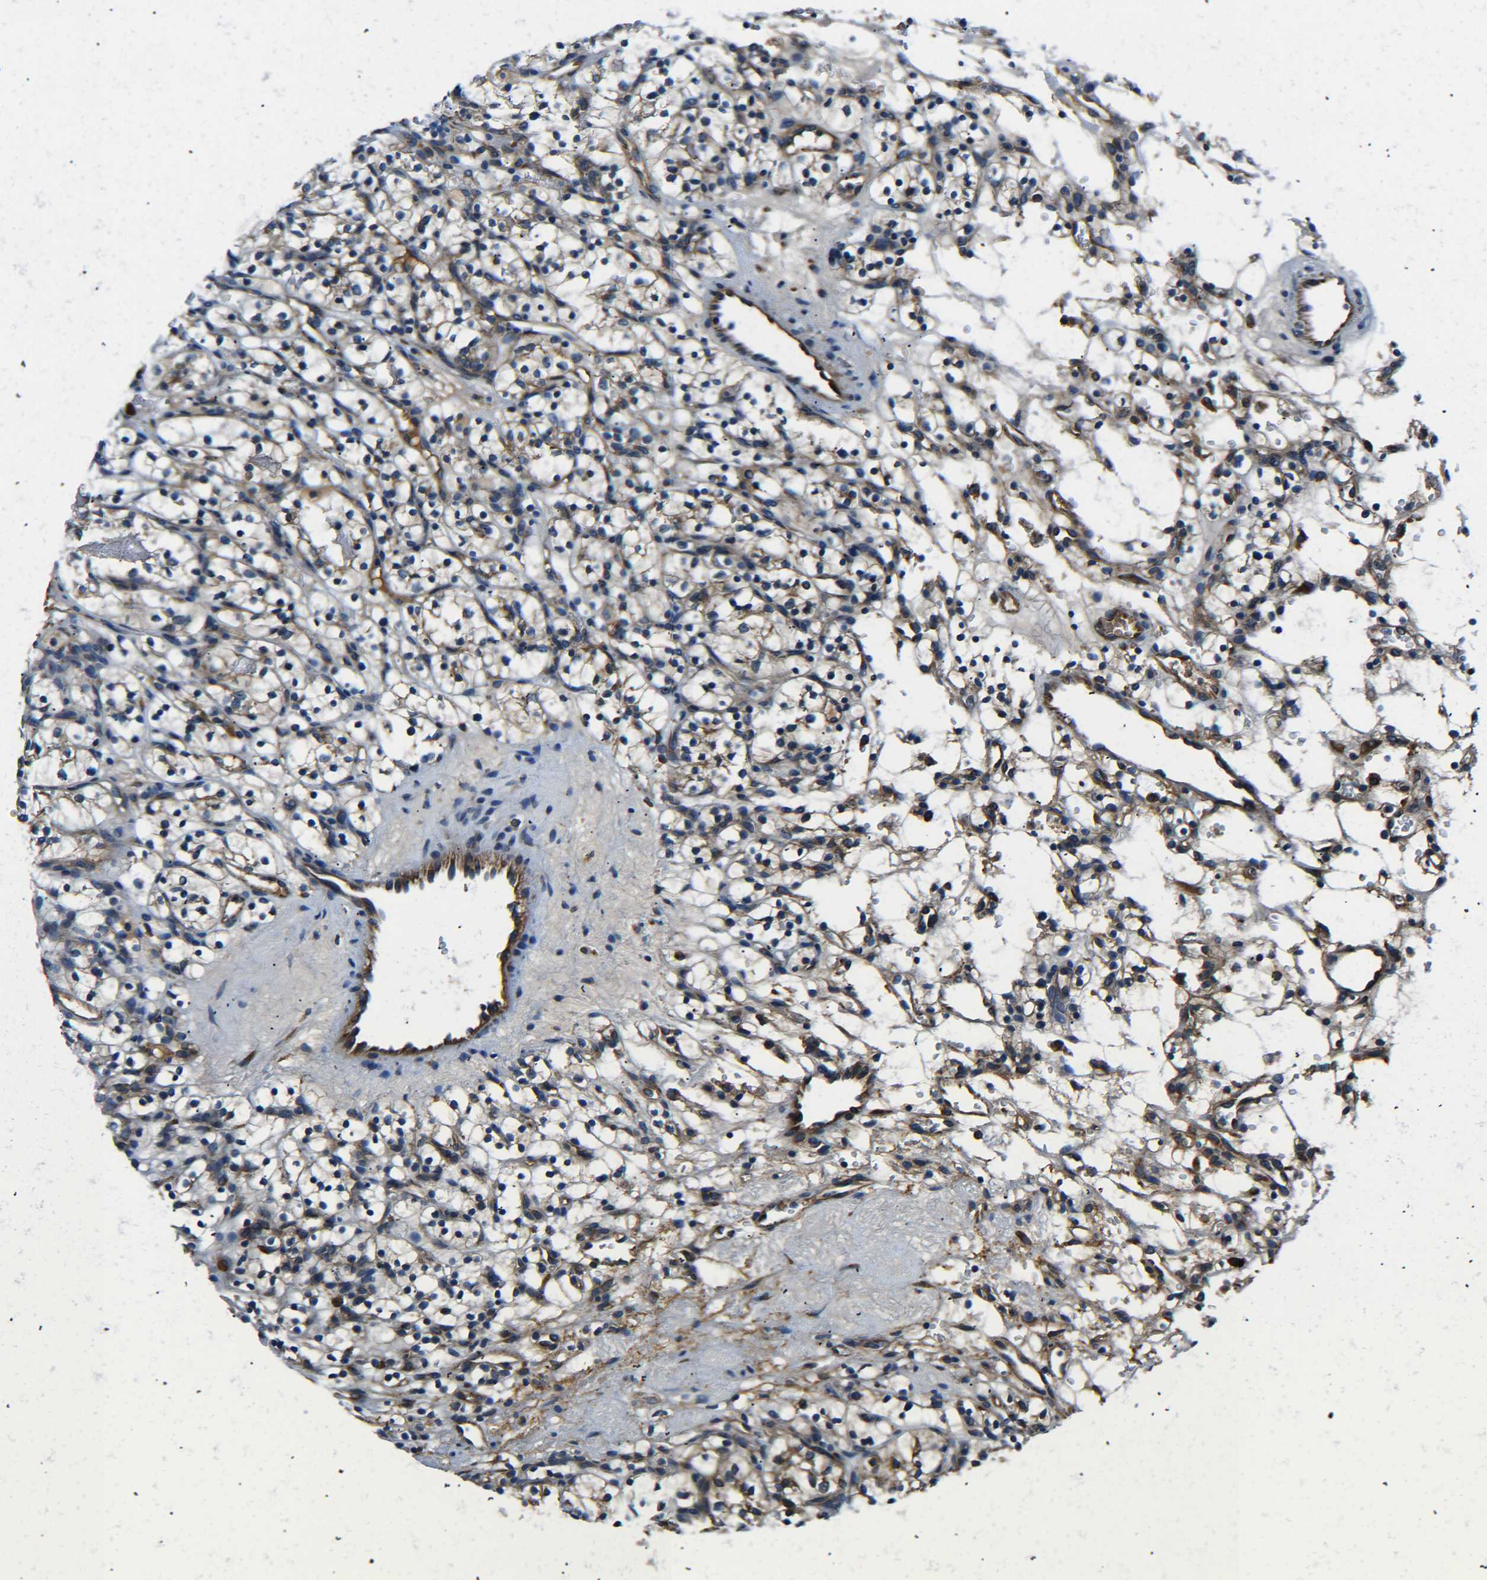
{"staining": {"intensity": "moderate", "quantity": "25%-75%", "location": "cytoplasmic/membranous"}, "tissue": "renal cancer", "cell_type": "Tumor cells", "image_type": "cancer", "snomed": [{"axis": "morphology", "description": "Adenocarcinoma, NOS"}, {"axis": "topography", "description": "Kidney"}], "caption": "The immunohistochemical stain labels moderate cytoplasmic/membranous staining in tumor cells of adenocarcinoma (renal) tissue. (DAB IHC, brown staining for protein, blue staining for nuclei).", "gene": "PREB", "patient": {"sex": "female", "age": 57}}